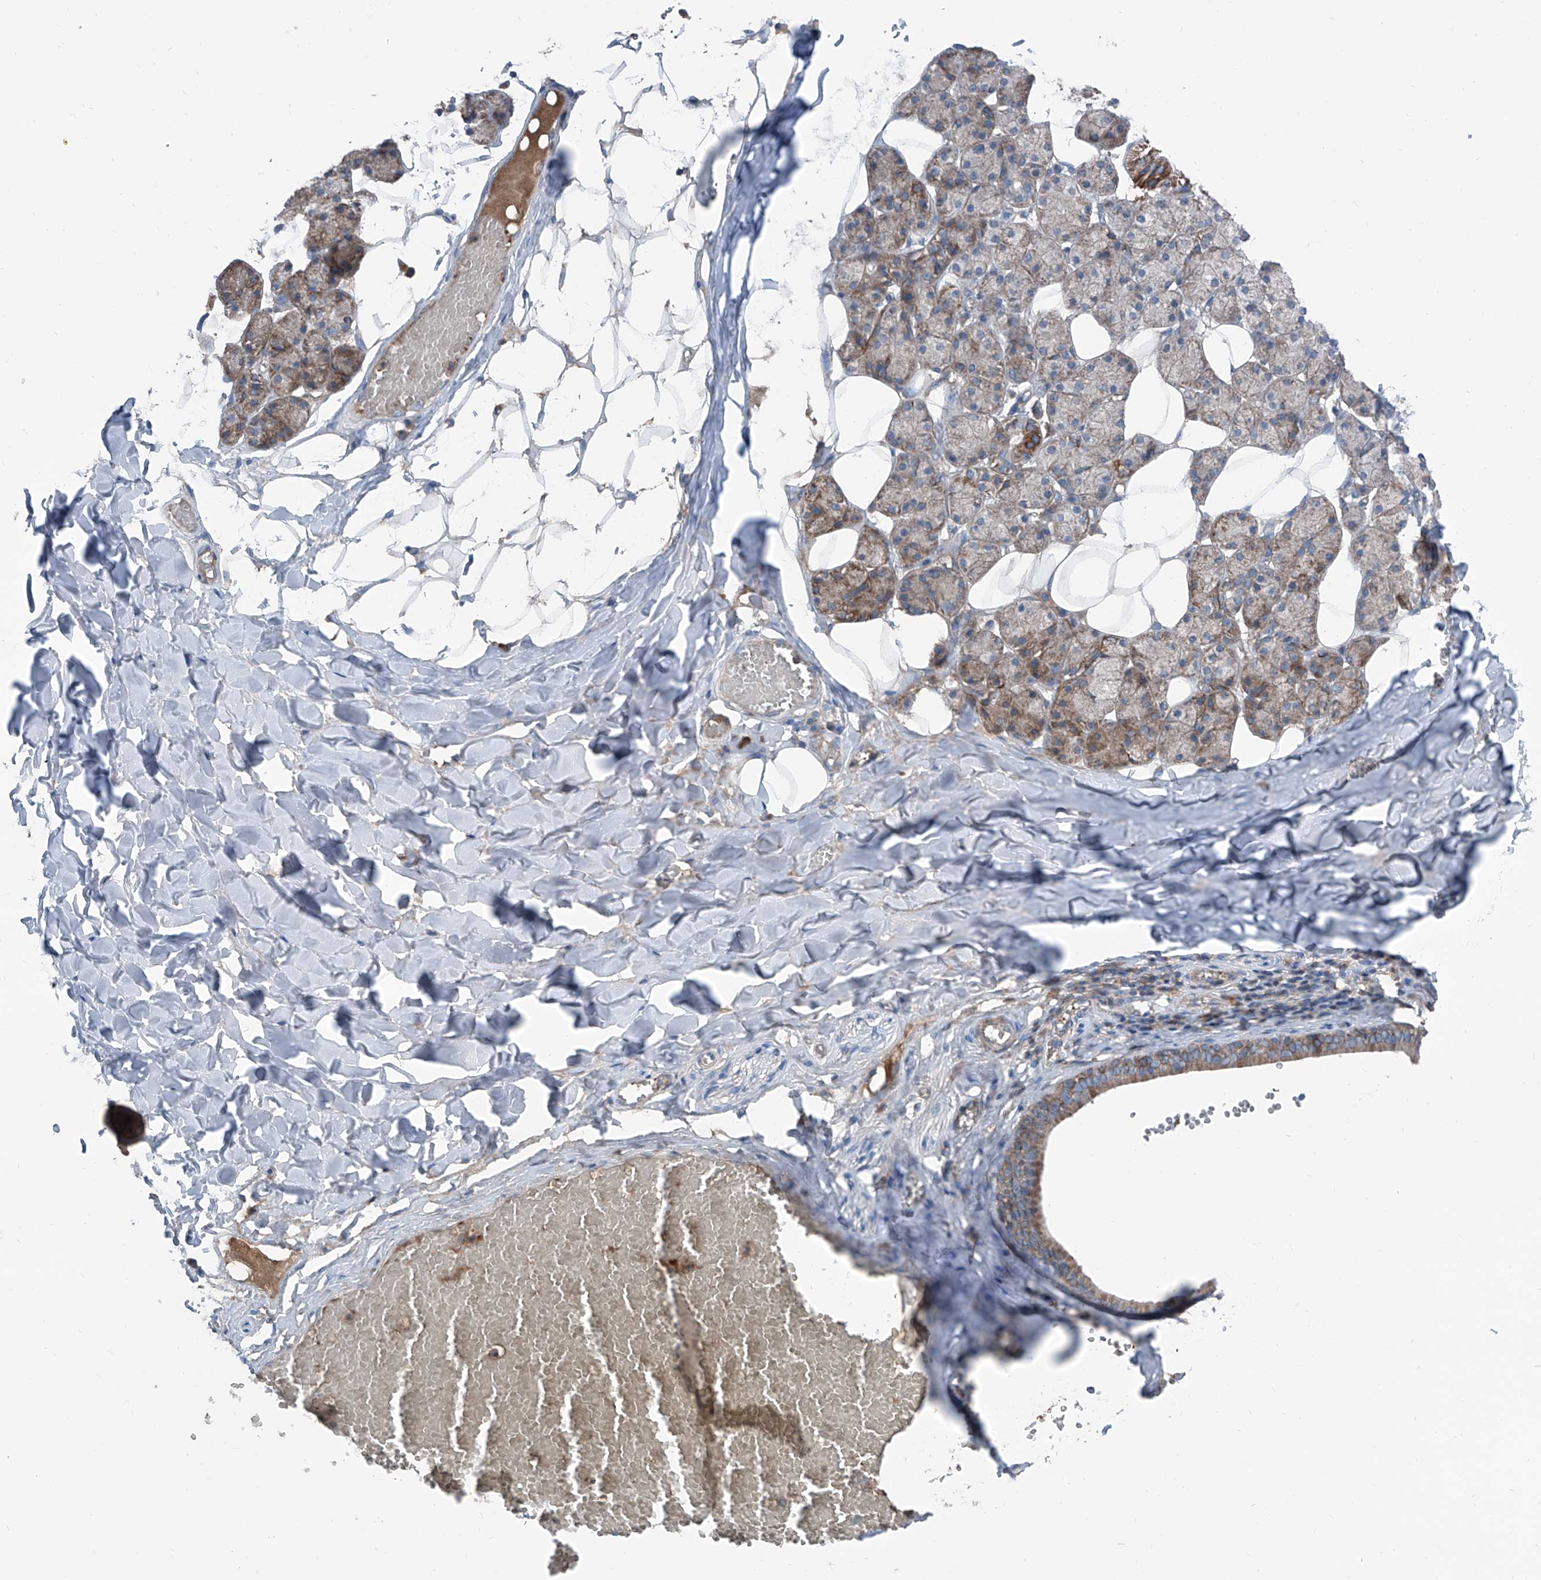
{"staining": {"intensity": "moderate", "quantity": "25%-75%", "location": "cytoplasmic/membranous"}, "tissue": "salivary gland", "cell_type": "Glandular cells", "image_type": "normal", "snomed": [{"axis": "morphology", "description": "Normal tissue, NOS"}, {"axis": "topography", "description": "Salivary gland"}], "caption": "Brown immunohistochemical staining in unremarkable human salivary gland shows moderate cytoplasmic/membranous staining in approximately 25%-75% of glandular cells. (DAB = brown stain, brightfield microscopy at high magnification).", "gene": "GPAT3", "patient": {"sex": "female", "age": 33}}